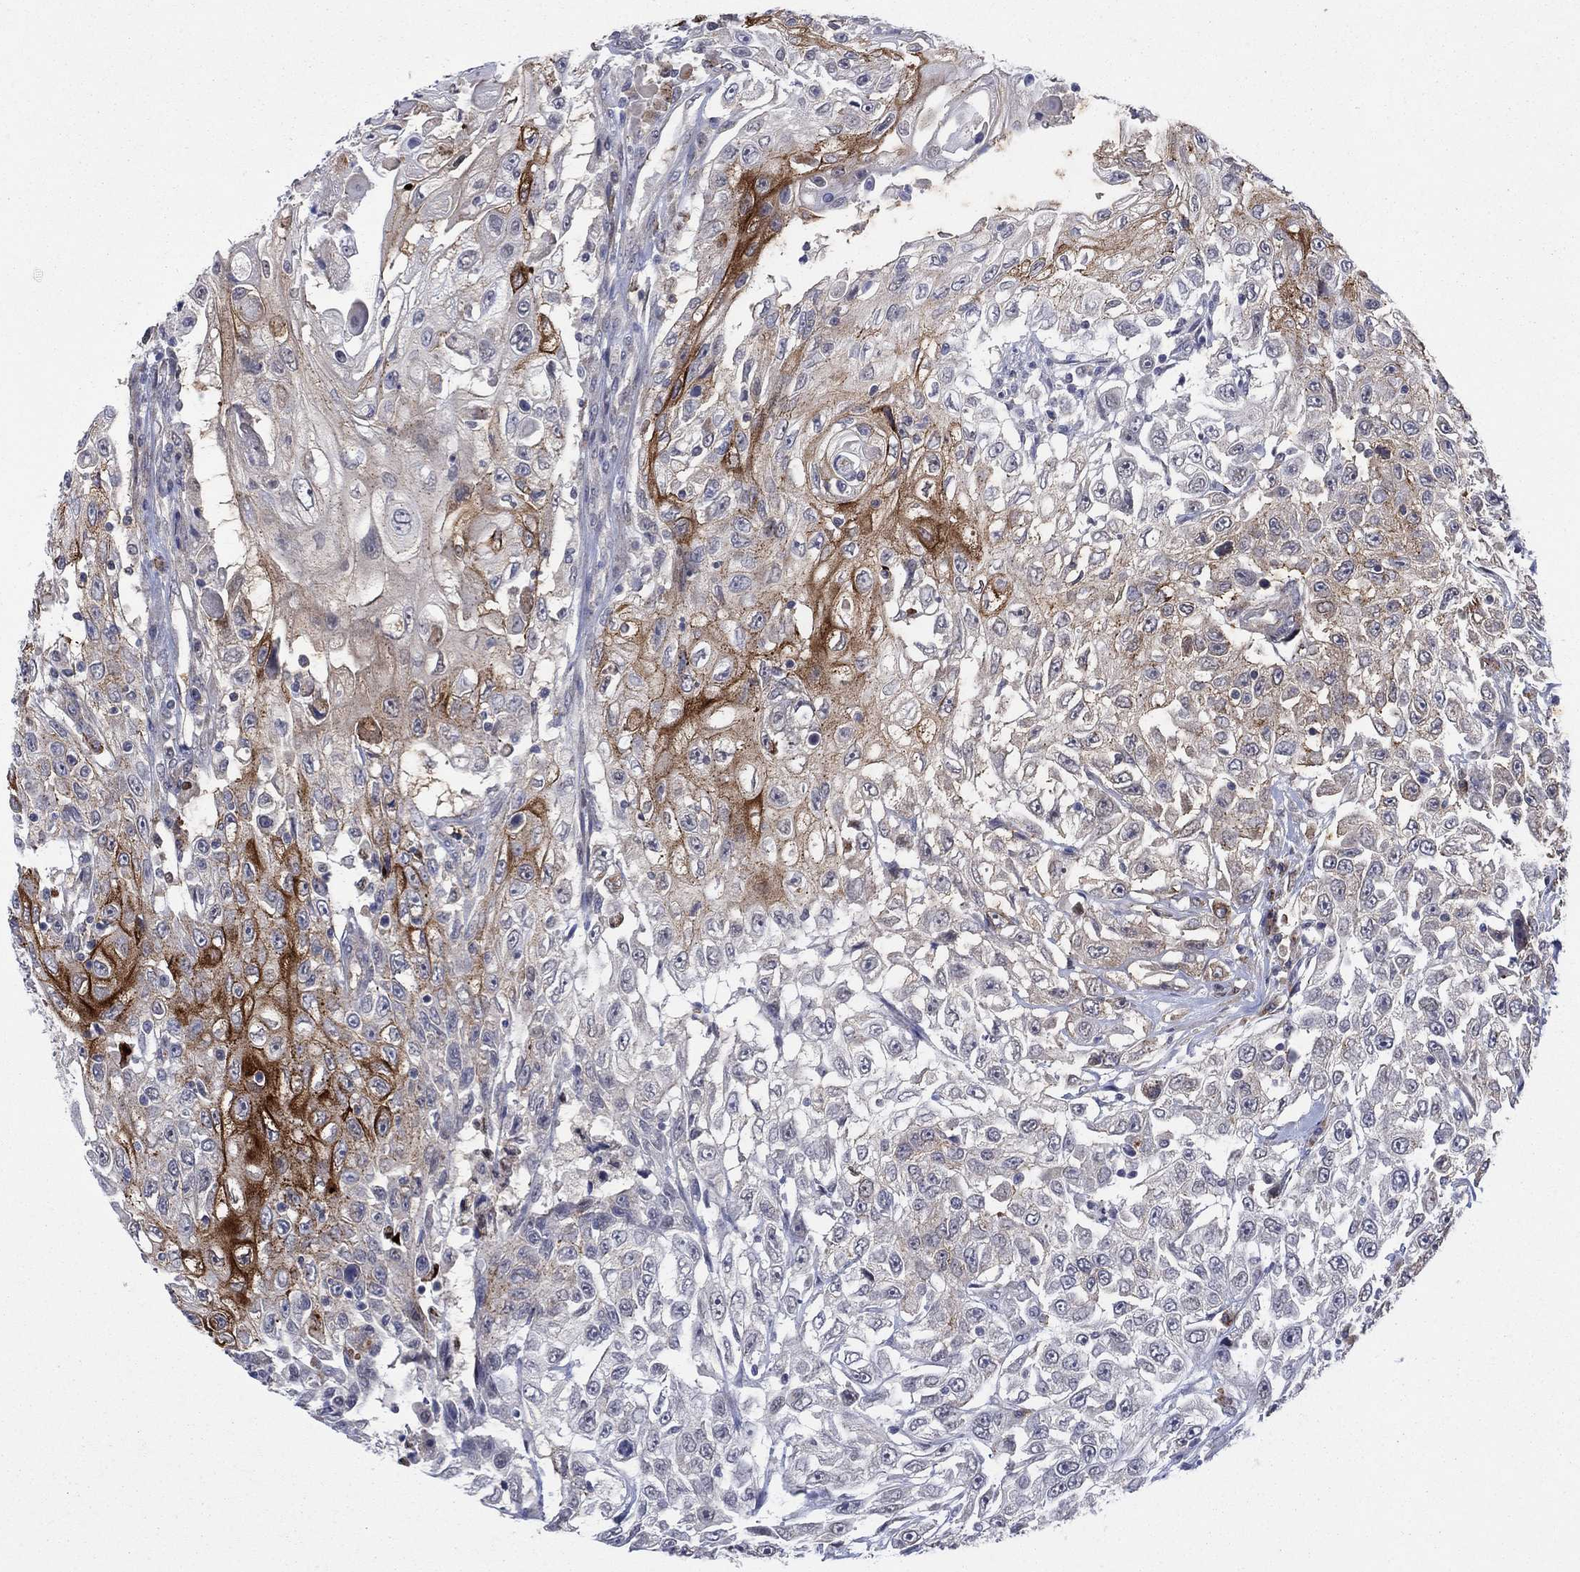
{"staining": {"intensity": "strong", "quantity": "<25%", "location": "cytoplasmic/membranous"}, "tissue": "urothelial cancer", "cell_type": "Tumor cells", "image_type": "cancer", "snomed": [{"axis": "morphology", "description": "Urothelial carcinoma, High grade"}, {"axis": "topography", "description": "Urinary bladder"}], "caption": "Immunohistochemistry (IHC) photomicrograph of neoplastic tissue: human urothelial cancer stained using immunohistochemistry (IHC) reveals medium levels of strong protein expression localized specifically in the cytoplasmic/membranous of tumor cells, appearing as a cytoplasmic/membranous brown color.", "gene": "SDC1", "patient": {"sex": "female", "age": 56}}